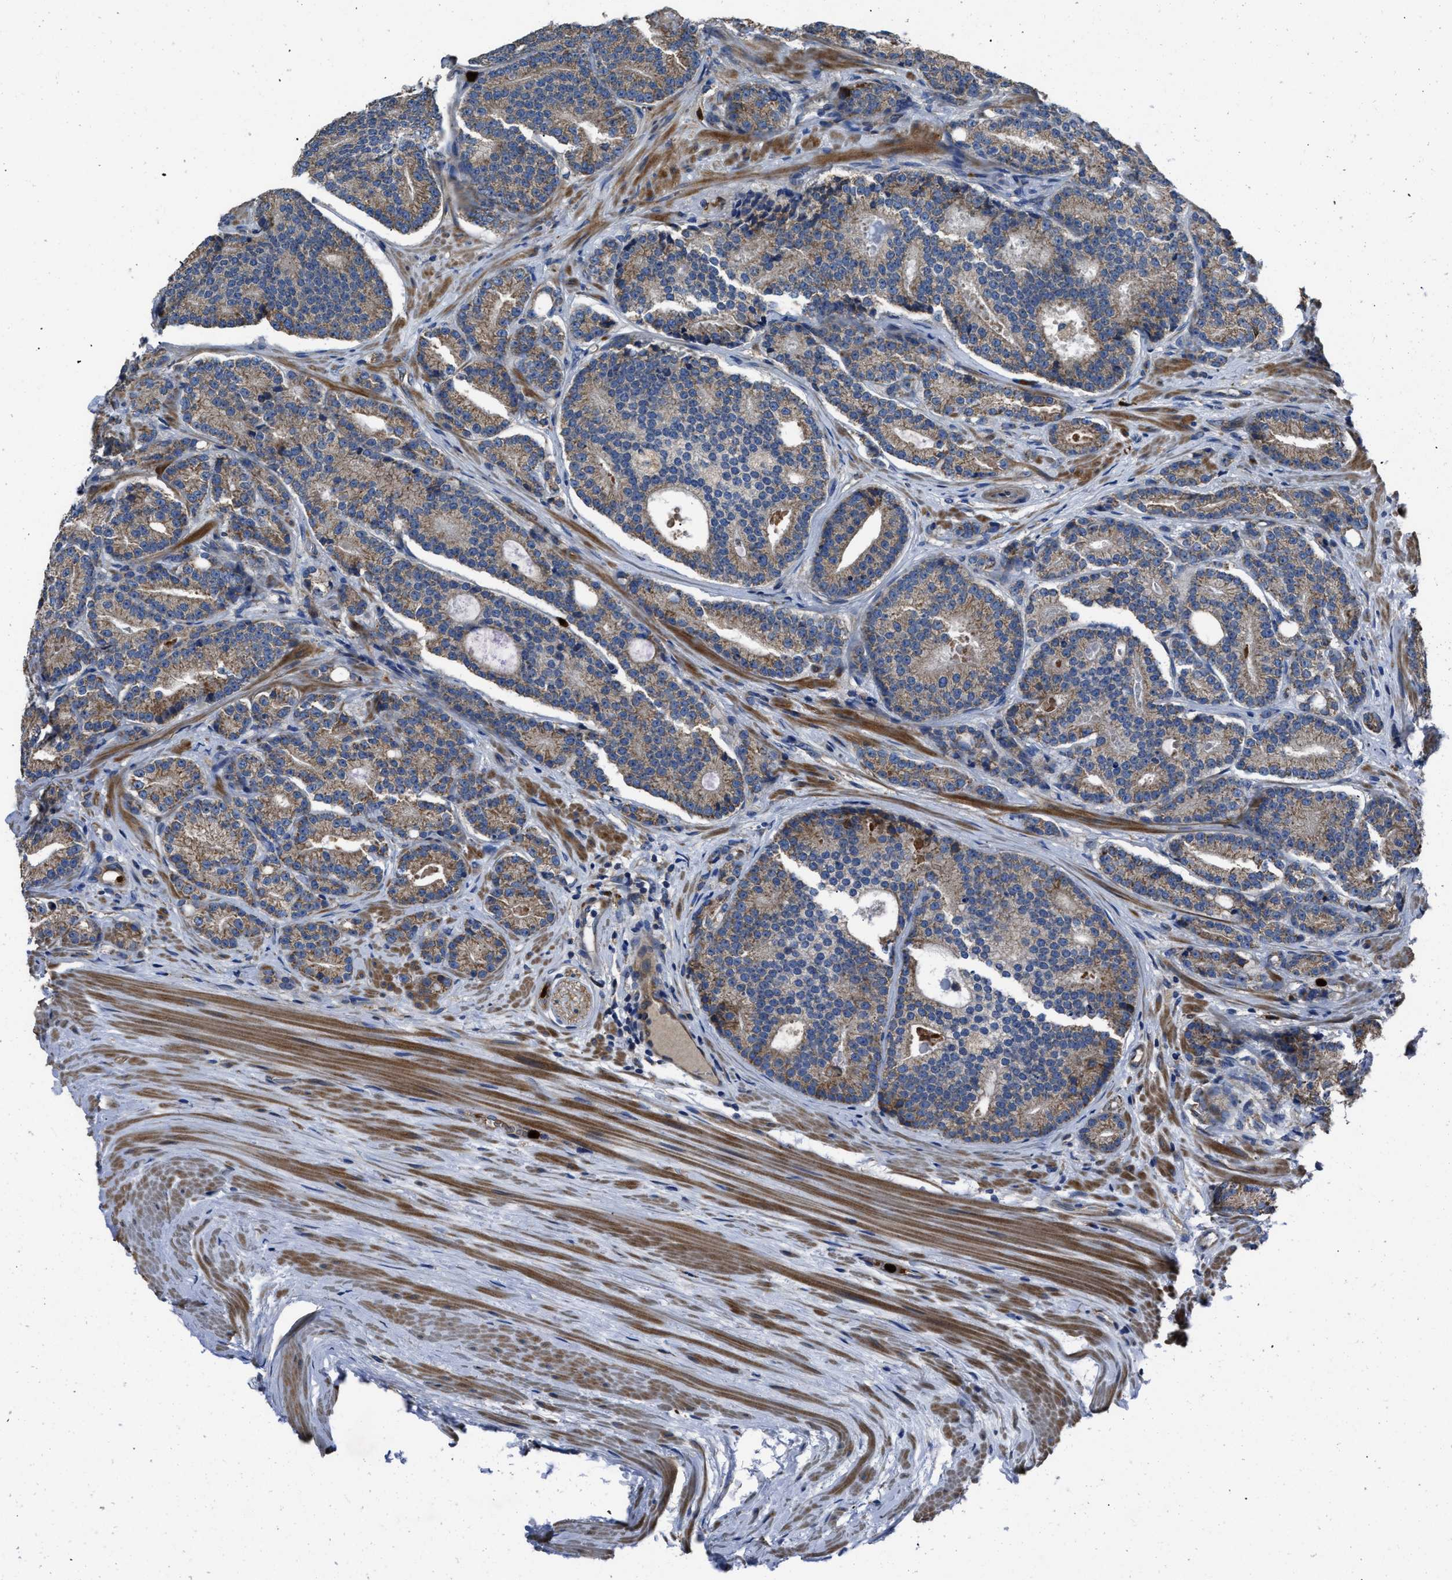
{"staining": {"intensity": "weak", "quantity": "25%-75%", "location": "cytoplasmic/membranous"}, "tissue": "prostate cancer", "cell_type": "Tumor cells", "image_type": "cancer", "snomed": [{"axis": "morphology", "description": "Adenocarcinoma, High grade"}, {"axis": "topography", "description": "Prostate"}], "caption": "IHC histopathology image of prostate high-grade adenocarcinoma stained for a protein (brown), which exhibits low levels of weak cytoplasmic/membranous expression in approximately 25%-75% of tumor cells.", "gene": "ANGPT1", "patient": {"sex": "male", "age": 61}}